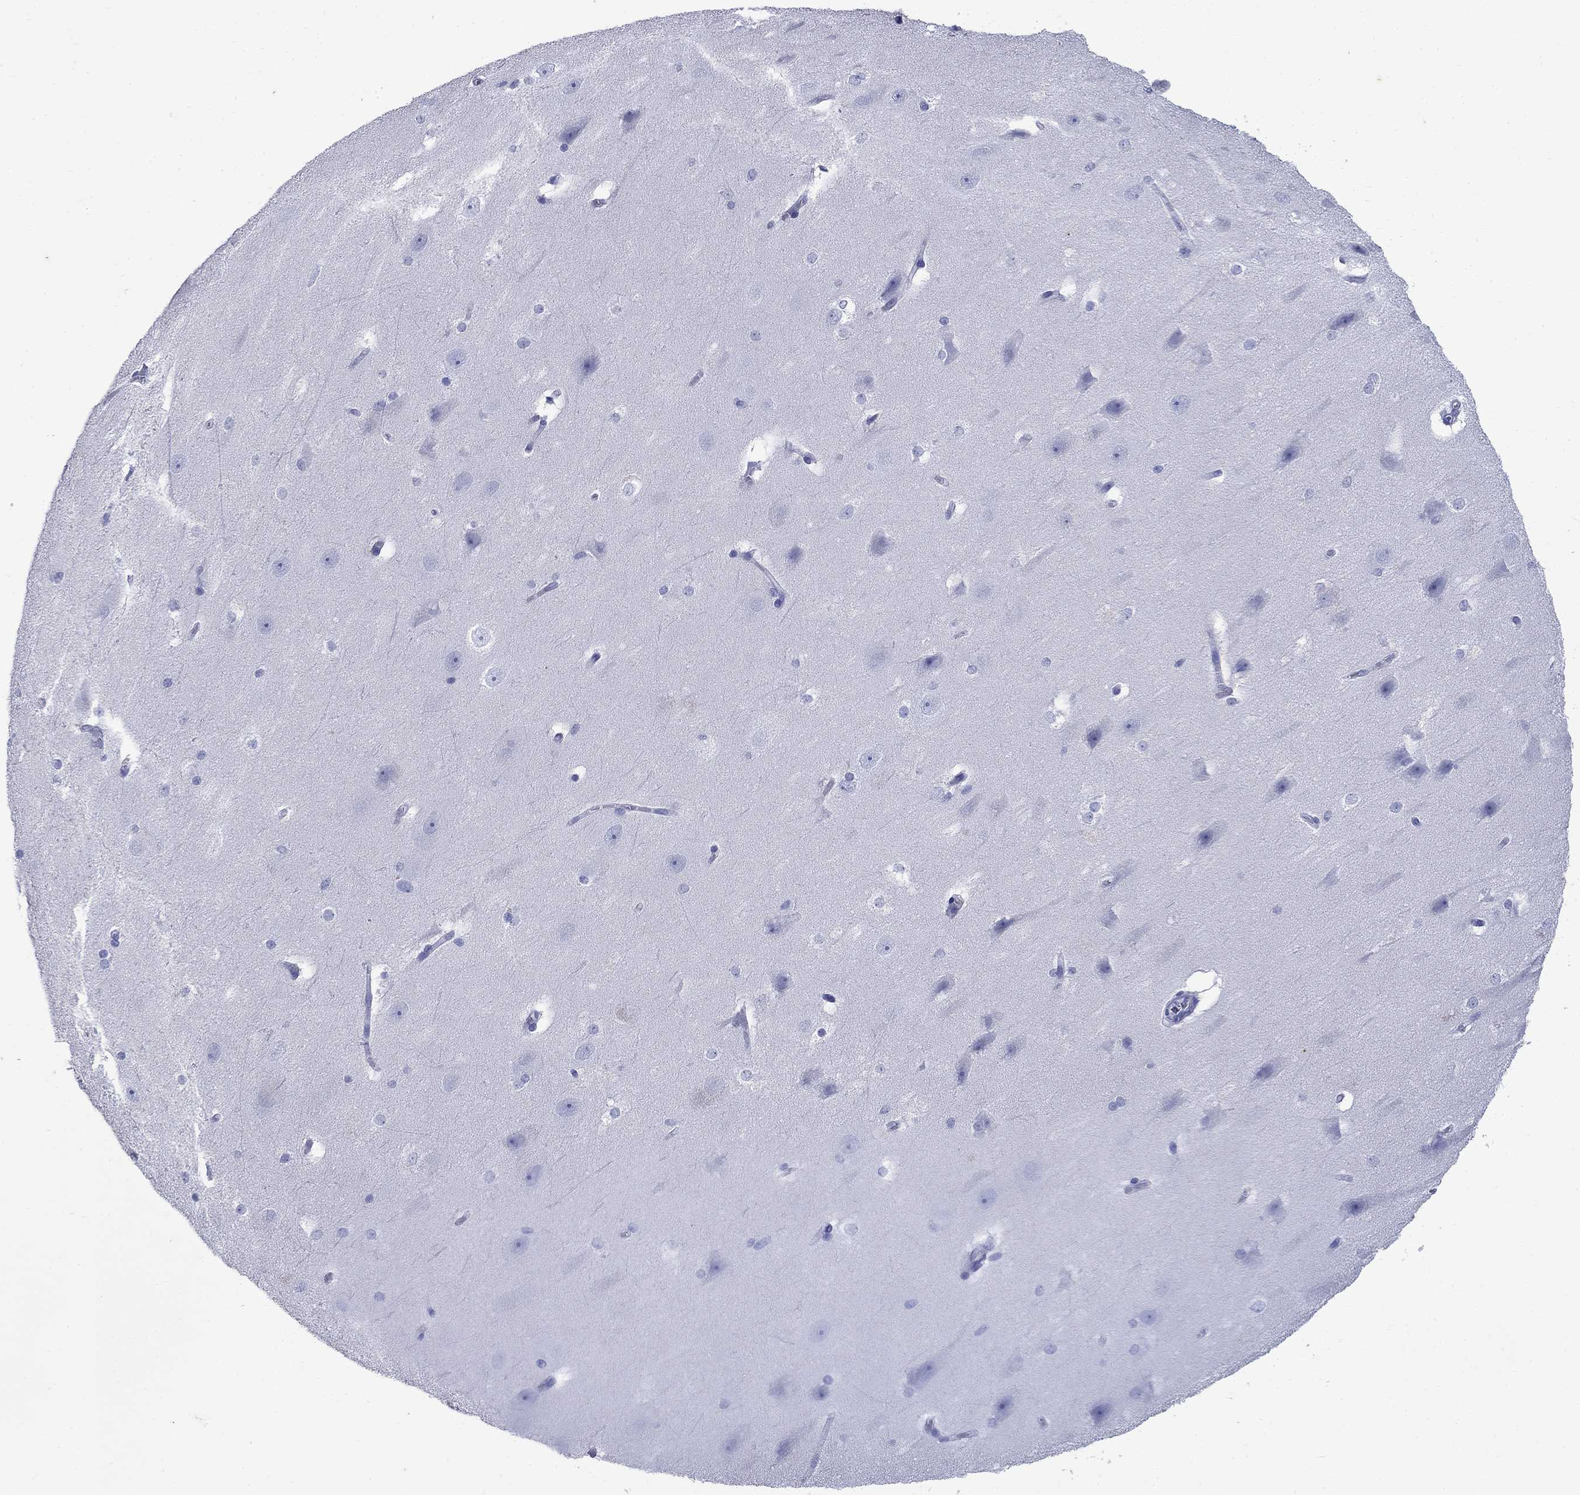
{"staining": {"intensity": "negative", "quantity": "none", "location": "none"}, "tissue": "hippocampus", "cell_type": "Glial cells", "image_type": "normal", "snomed": [{"axis": "morphology", "description": "Normal tissue, NOS"}, {"axis": "topography", "description": "Cerebral cortex"}, {"axis": "topography", "description": "Hippocampus"}], "caption": "Human hippocampus stained for a protein using immunohistochemistry (IHC) displays no positivity in glial cells.", "gene": "CD1A", "patient": {"sex": "female", "age": 19}}